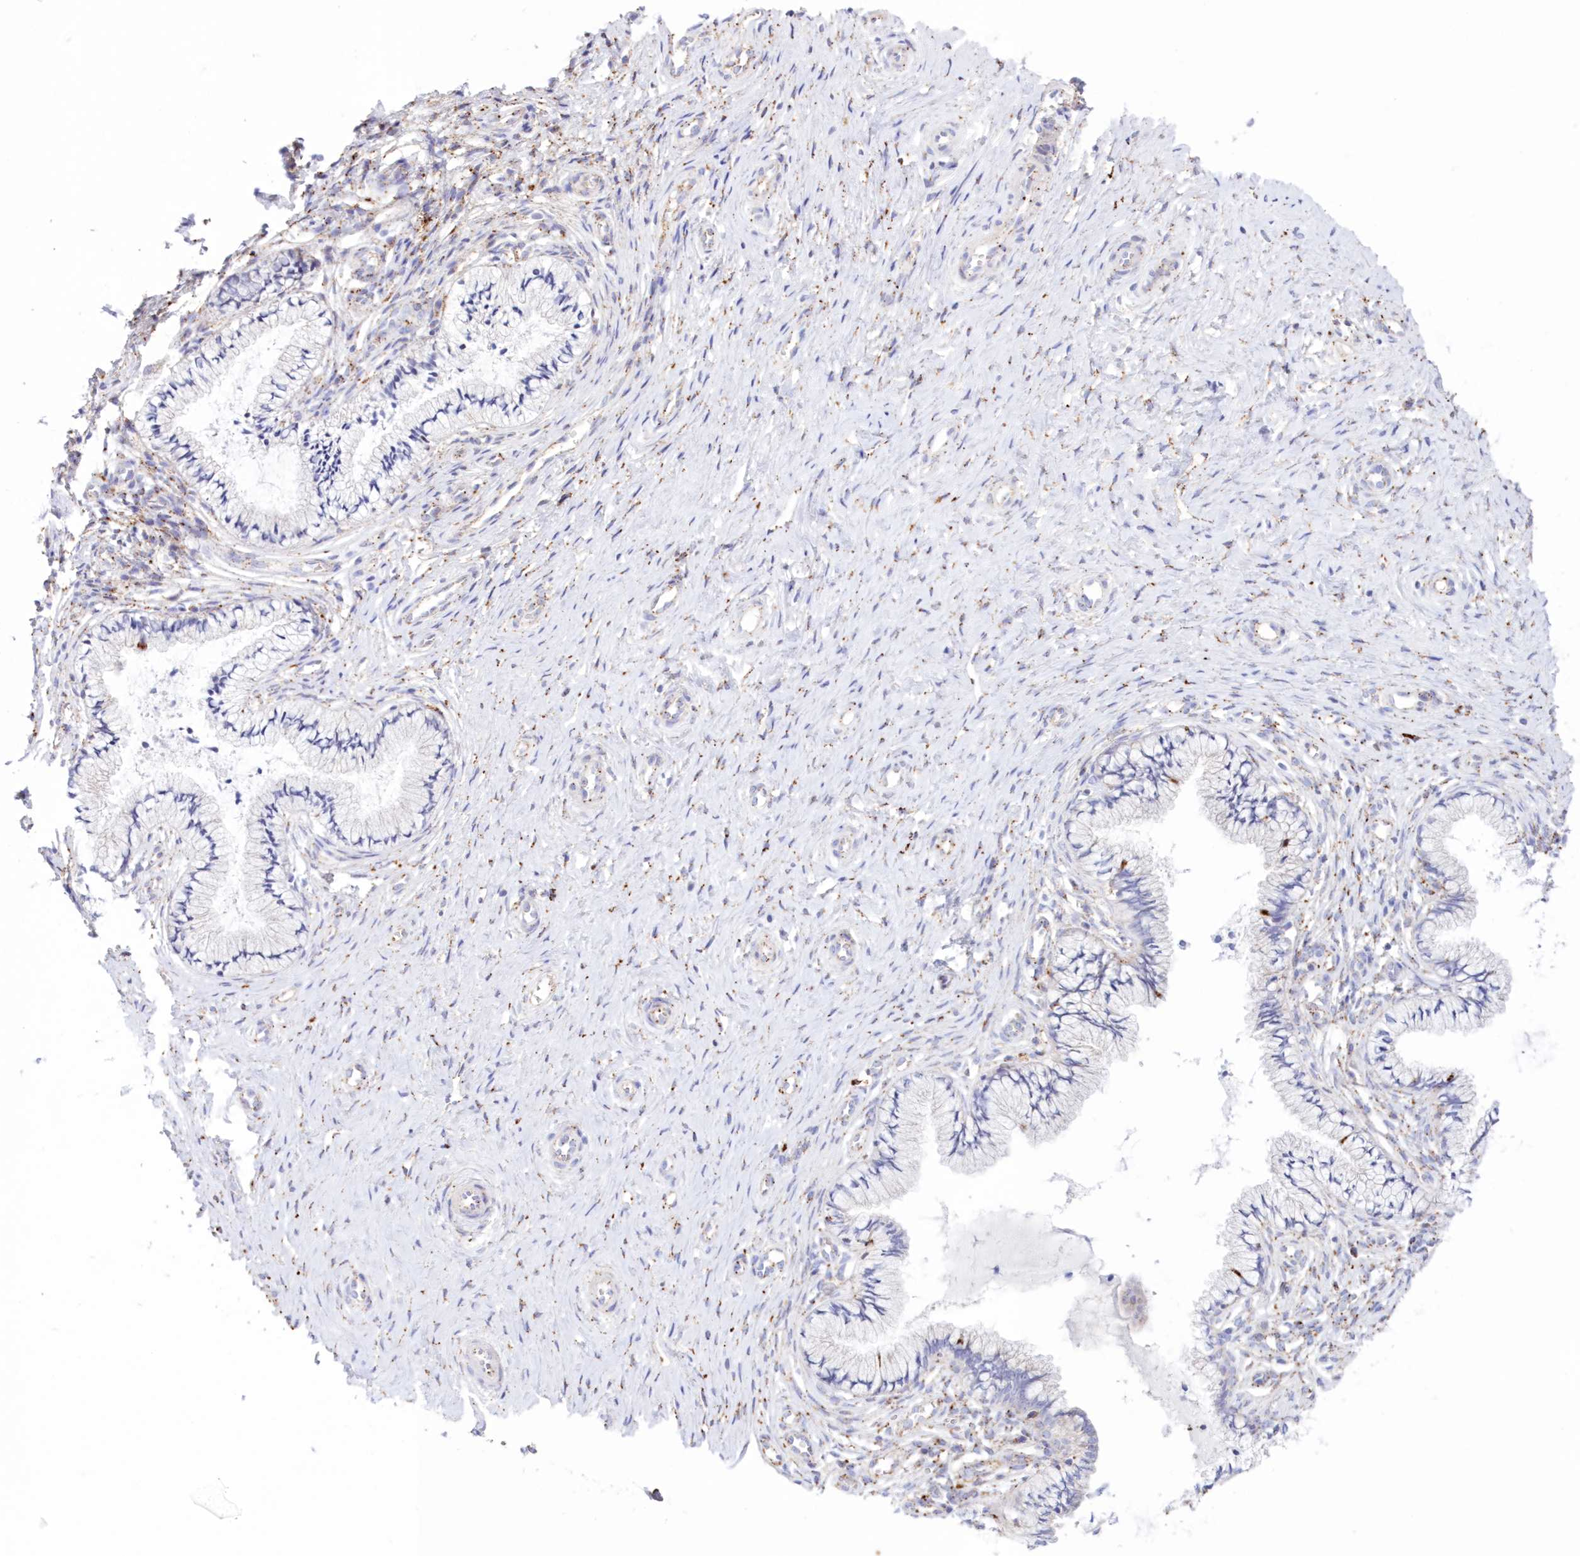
{"staining": {"intensity": "negative", "quantity": "none", "location": "none"}, "tissue": "cervix", "cell_type": "Glandular cells", "image_type": "normal", "snomed": [{"axis": "morphology", "description": "Normal tissue, NOS"}, {"axis": "topography", "description": "Cervix"}], "caption": "IHC image of normal human cervix stained for a protein (brown), which displays no expression in glandular cells. The staining is performed using DAB (3,3'-diaminobenzidine) brown chromogen with nuclei counter-stained in using hematoxylin.", "gene": "TPP1", "patient": {"sex": "female", "age": 36}}